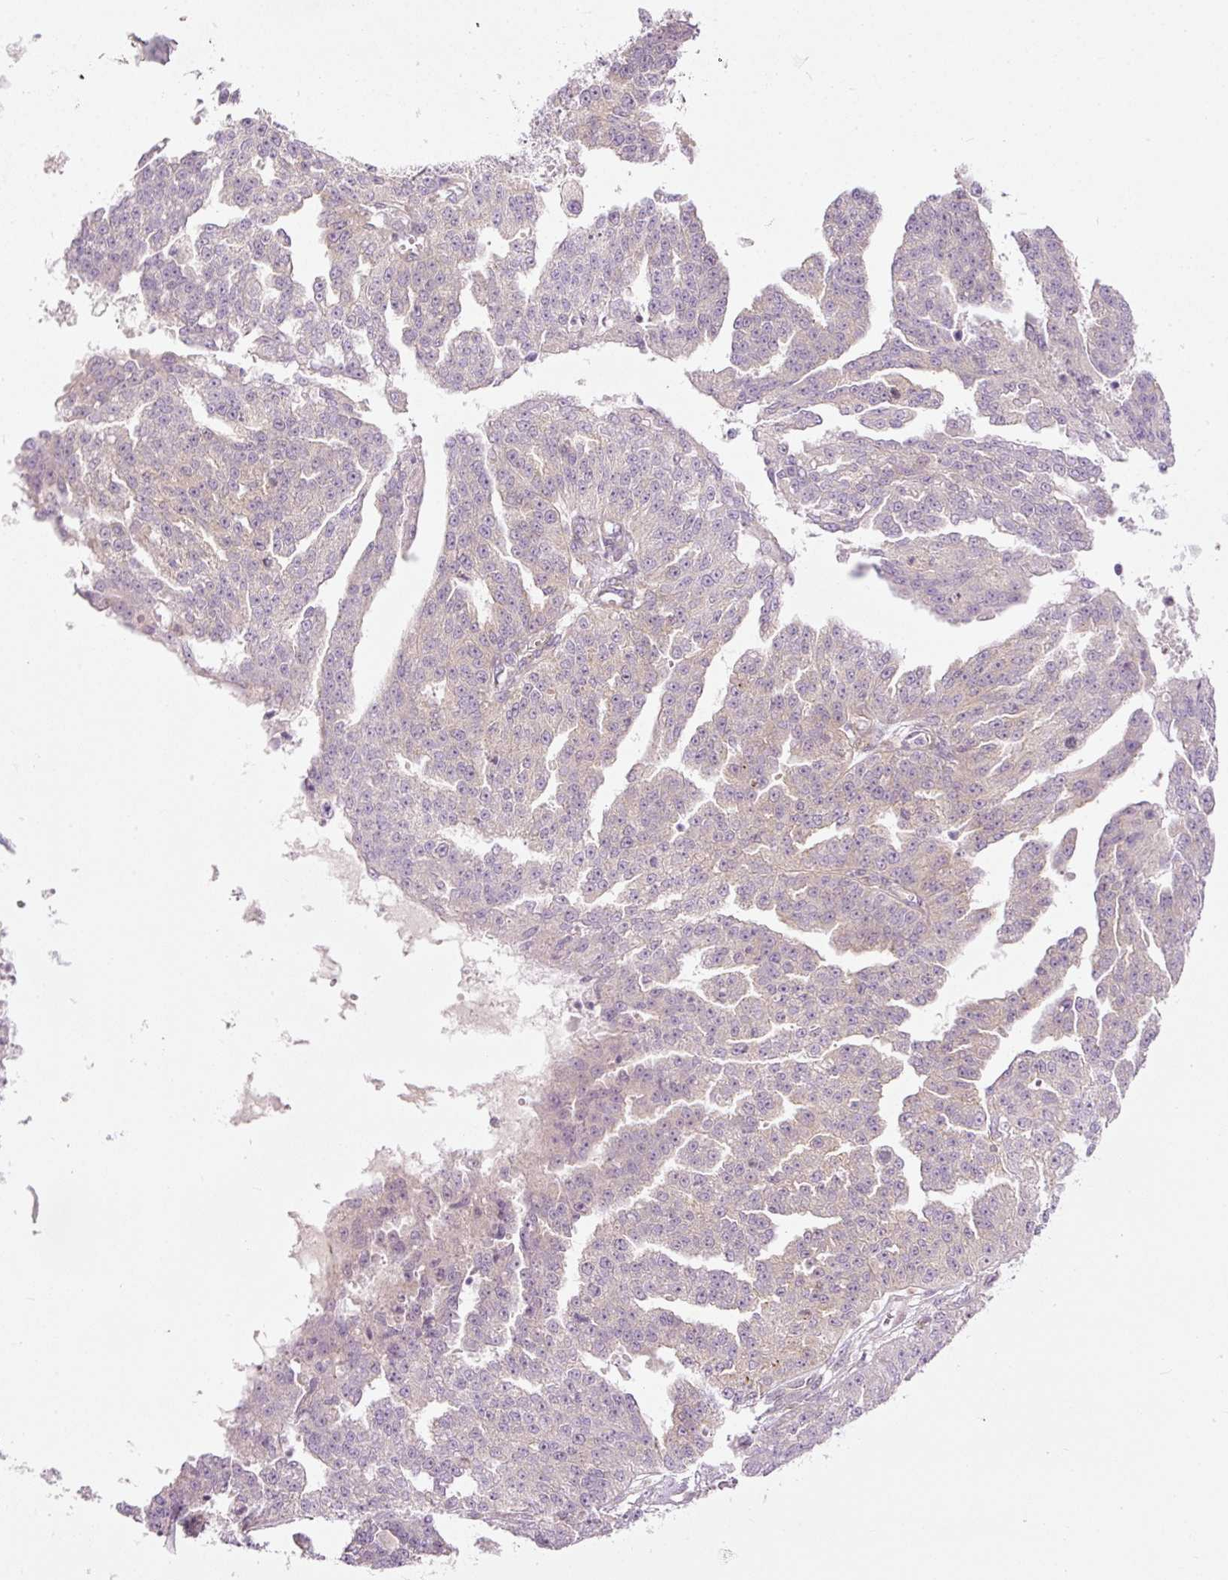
{"staining": {"intensity": "negative", "quantity": "none", "location": "none"}, "tissue": "ovarian cancer", "cell_type": "Tumor cells", "image_type": "cancer", "snomed": [{"axis": "morphology", "description": "Cystadenocarcinoma, serous, NOS"}, {"axis": "topography", "description": "Ovary"}], "caption": "IHC micrograph of neoplastic tissue: human serous cystadenocarcinoma (ovarian) stained with DAB shows no significant protein positivity in tumor cells. The staining is performed using DAB (3,3'-diaminobenzidine) brown chromogen with nuclei counter-stained in using hematoxylin.", "gene": "MZT2B", "patient": {"sex": "female", "age": 58}}